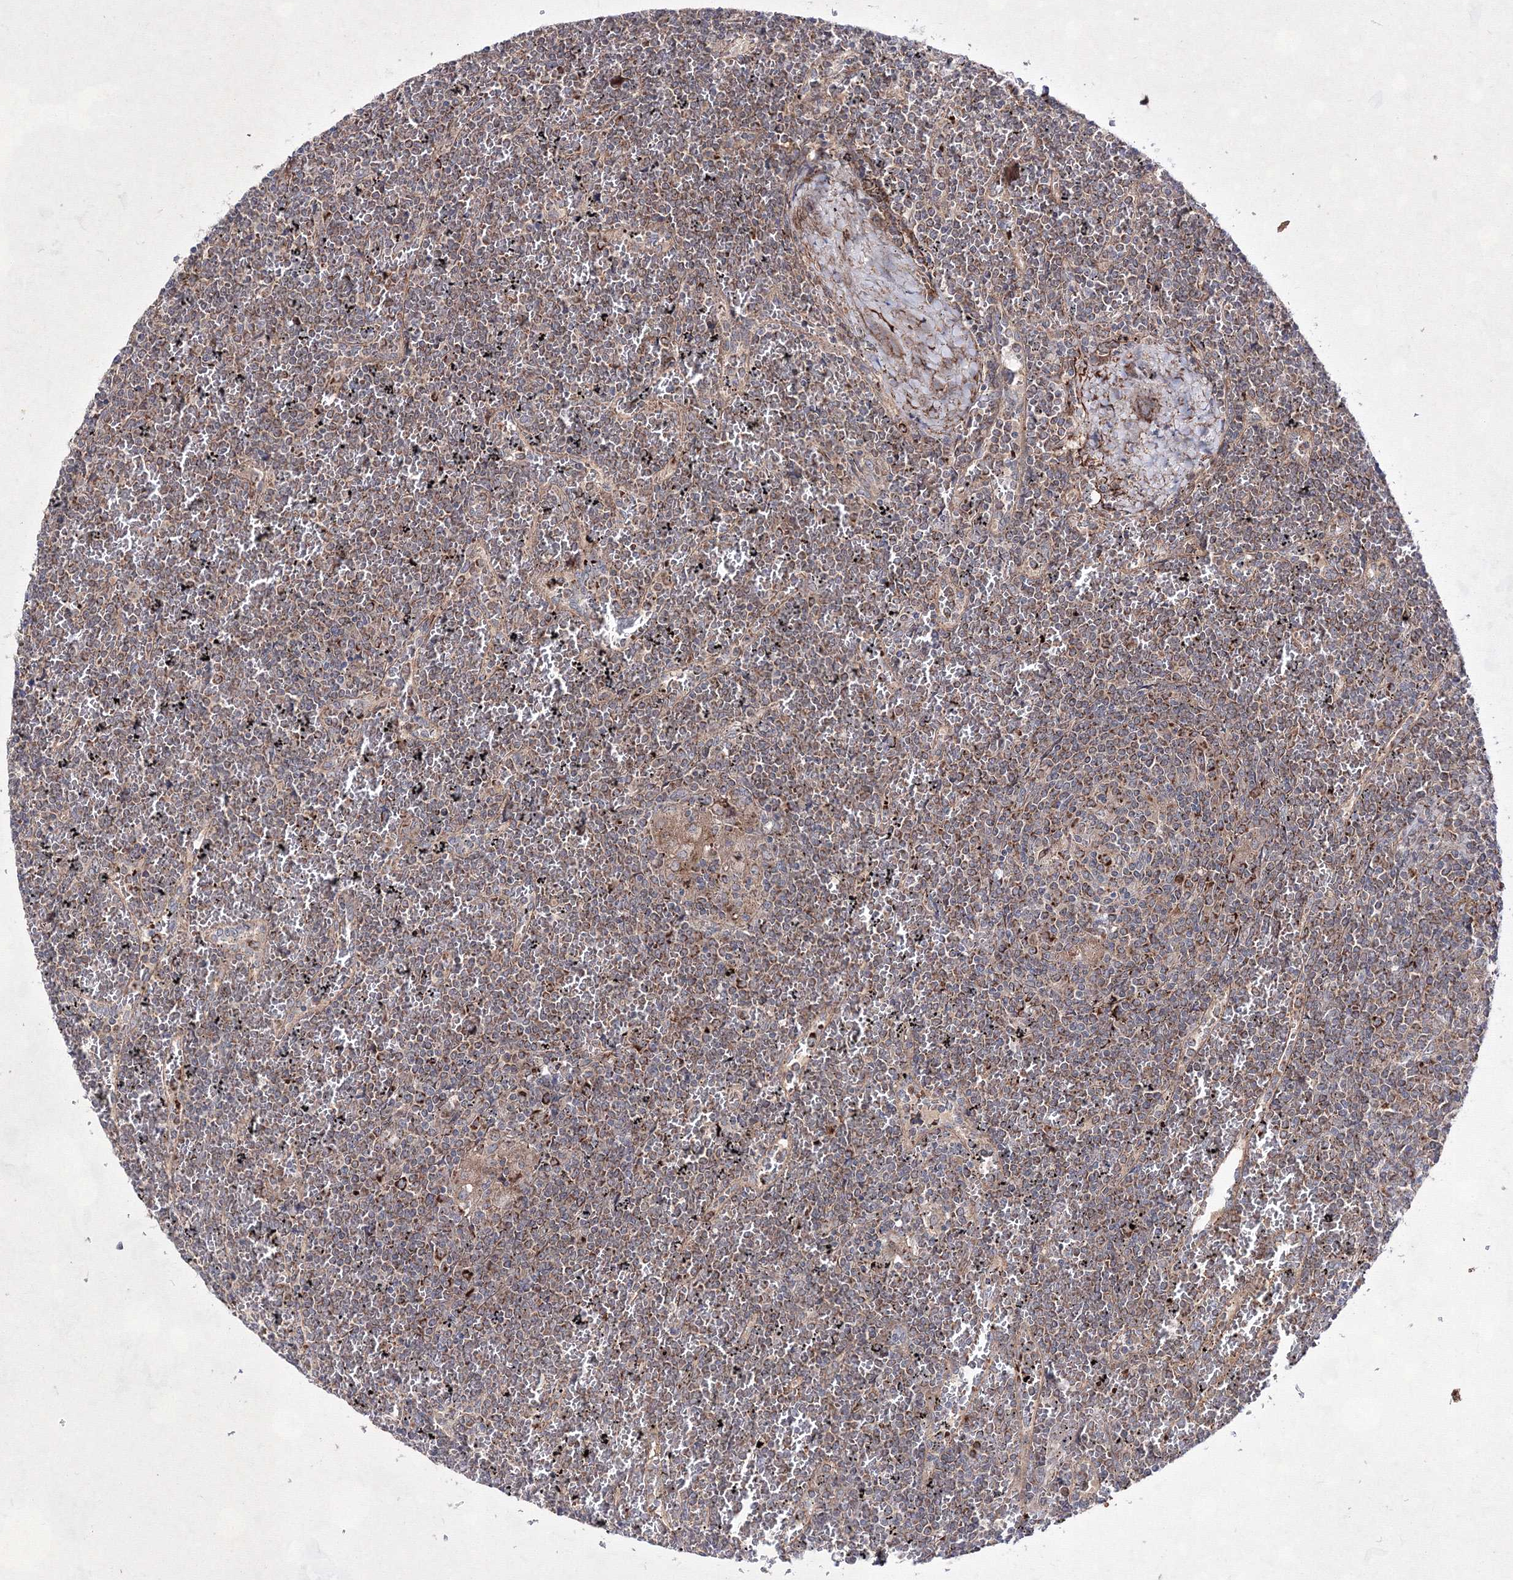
{"staining": {"intensity": "weak", "quantity": ">75%", "location": "cytoplasmic/membranous"}, "tissue": "lymphoma", "cell_type": "Tumor cells", "image_type": "cancer", "snomed": [{"axis": "morphology", "description": "Malignant lymphoma, non-Hodgkin's type, Low grade"}, {"axis": "topography", "description": "Spleen"}], "caption": "High-magnification brightfield microscopy of lymphoma stained with DAB (brown) and counterstained with hematoxylin (blue). tumor cells exhibit weak cytoplasmic/membranous positivity is appreciated in approximately>75% of cells.", "gene": "GFM1", "patient": {"sex": "female", "age": 19}}